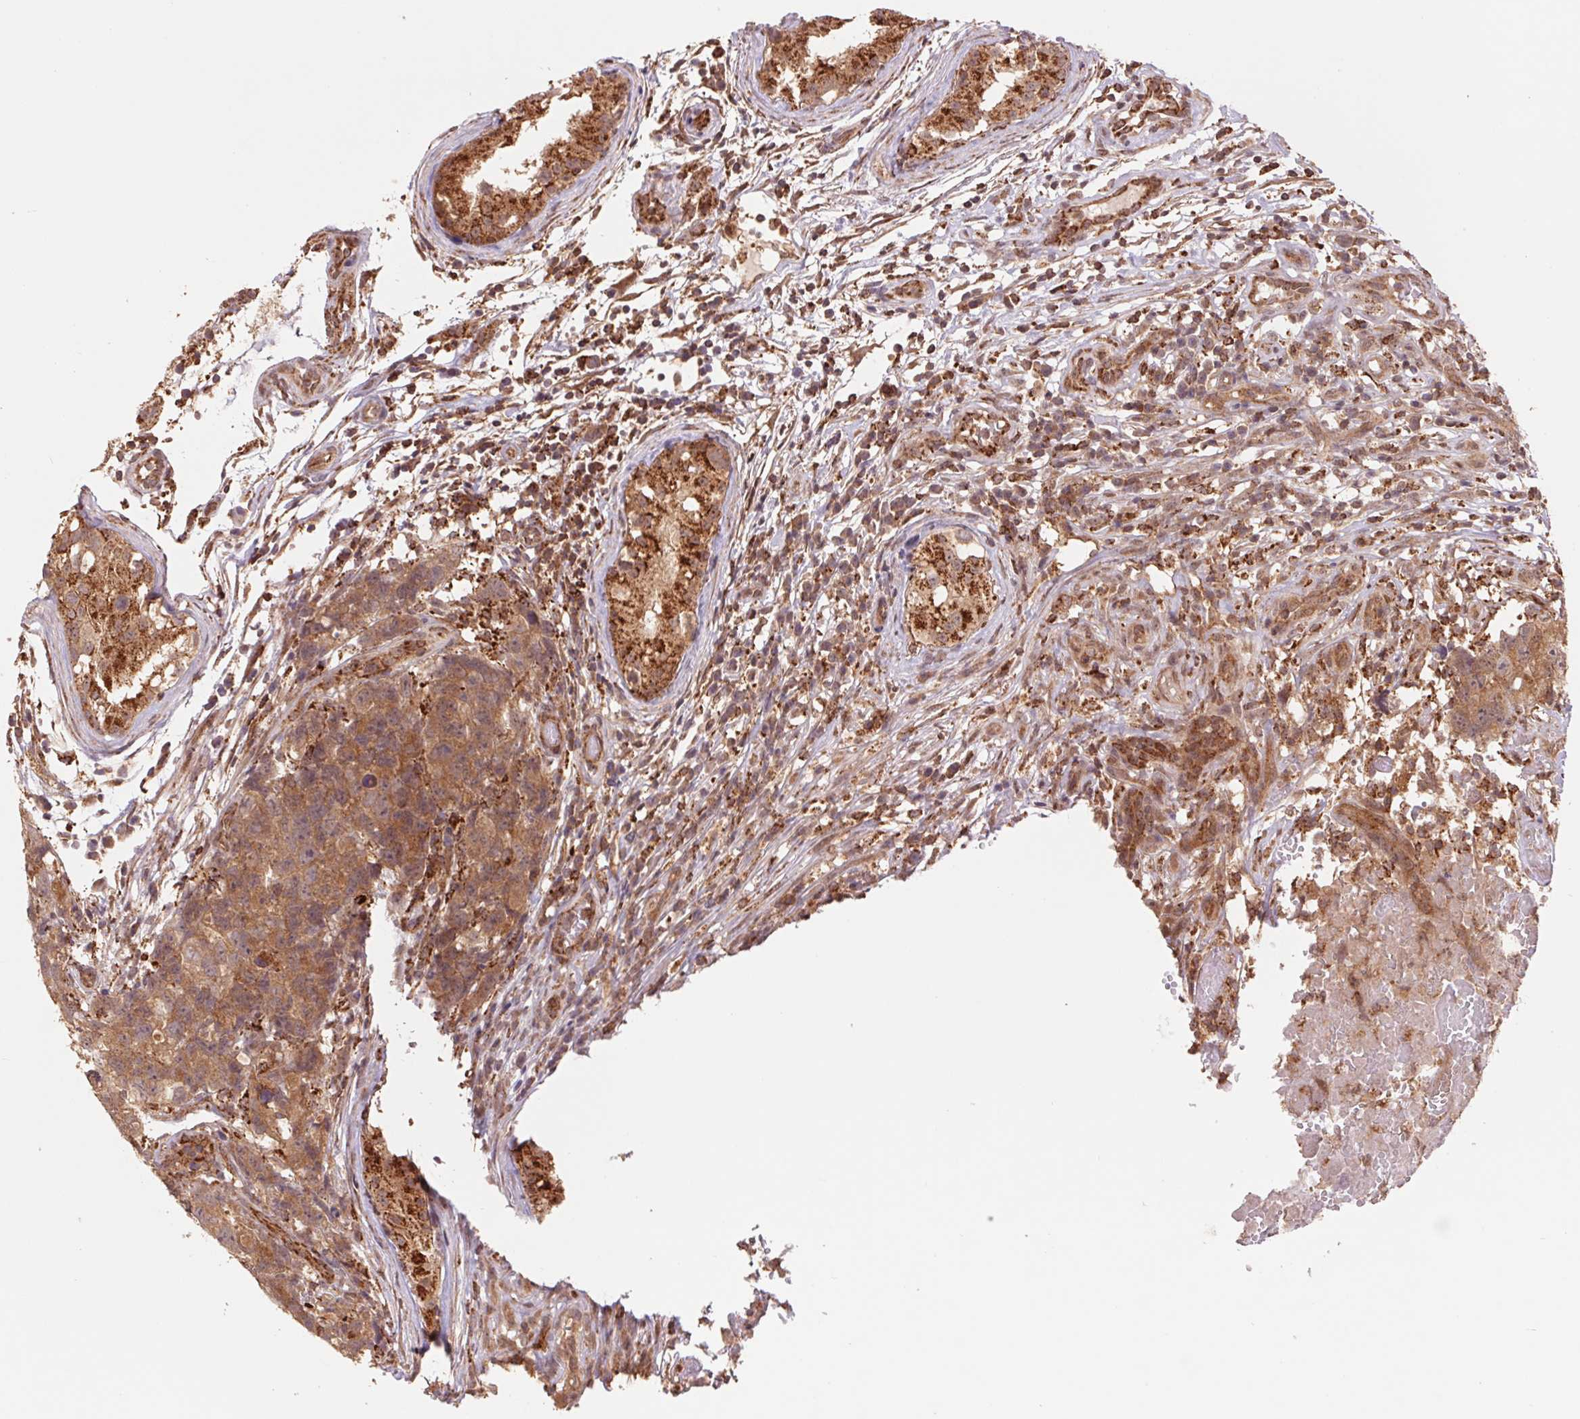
{"staining": {"intensity": "moderate", "quantity": ">75%", "location": "cytoplasmic/membranous"}, "tissue": "testis cancer", "cell_type": "Tumor cells", "image_type": "cancer", "snomed": [{"axis": "morphology", "description": "Carcinoma, Embryonal, NOS"}, {"axis": "topography", "description": "Testis"}], "caption": "An image of embryonal carcinoma (testis) stained for a protein exhibits moderate cytoplasmic/membranous brown staining in tumor cells.", "gene": "URM1", "patient": {"sex": "male", "age": 22}}